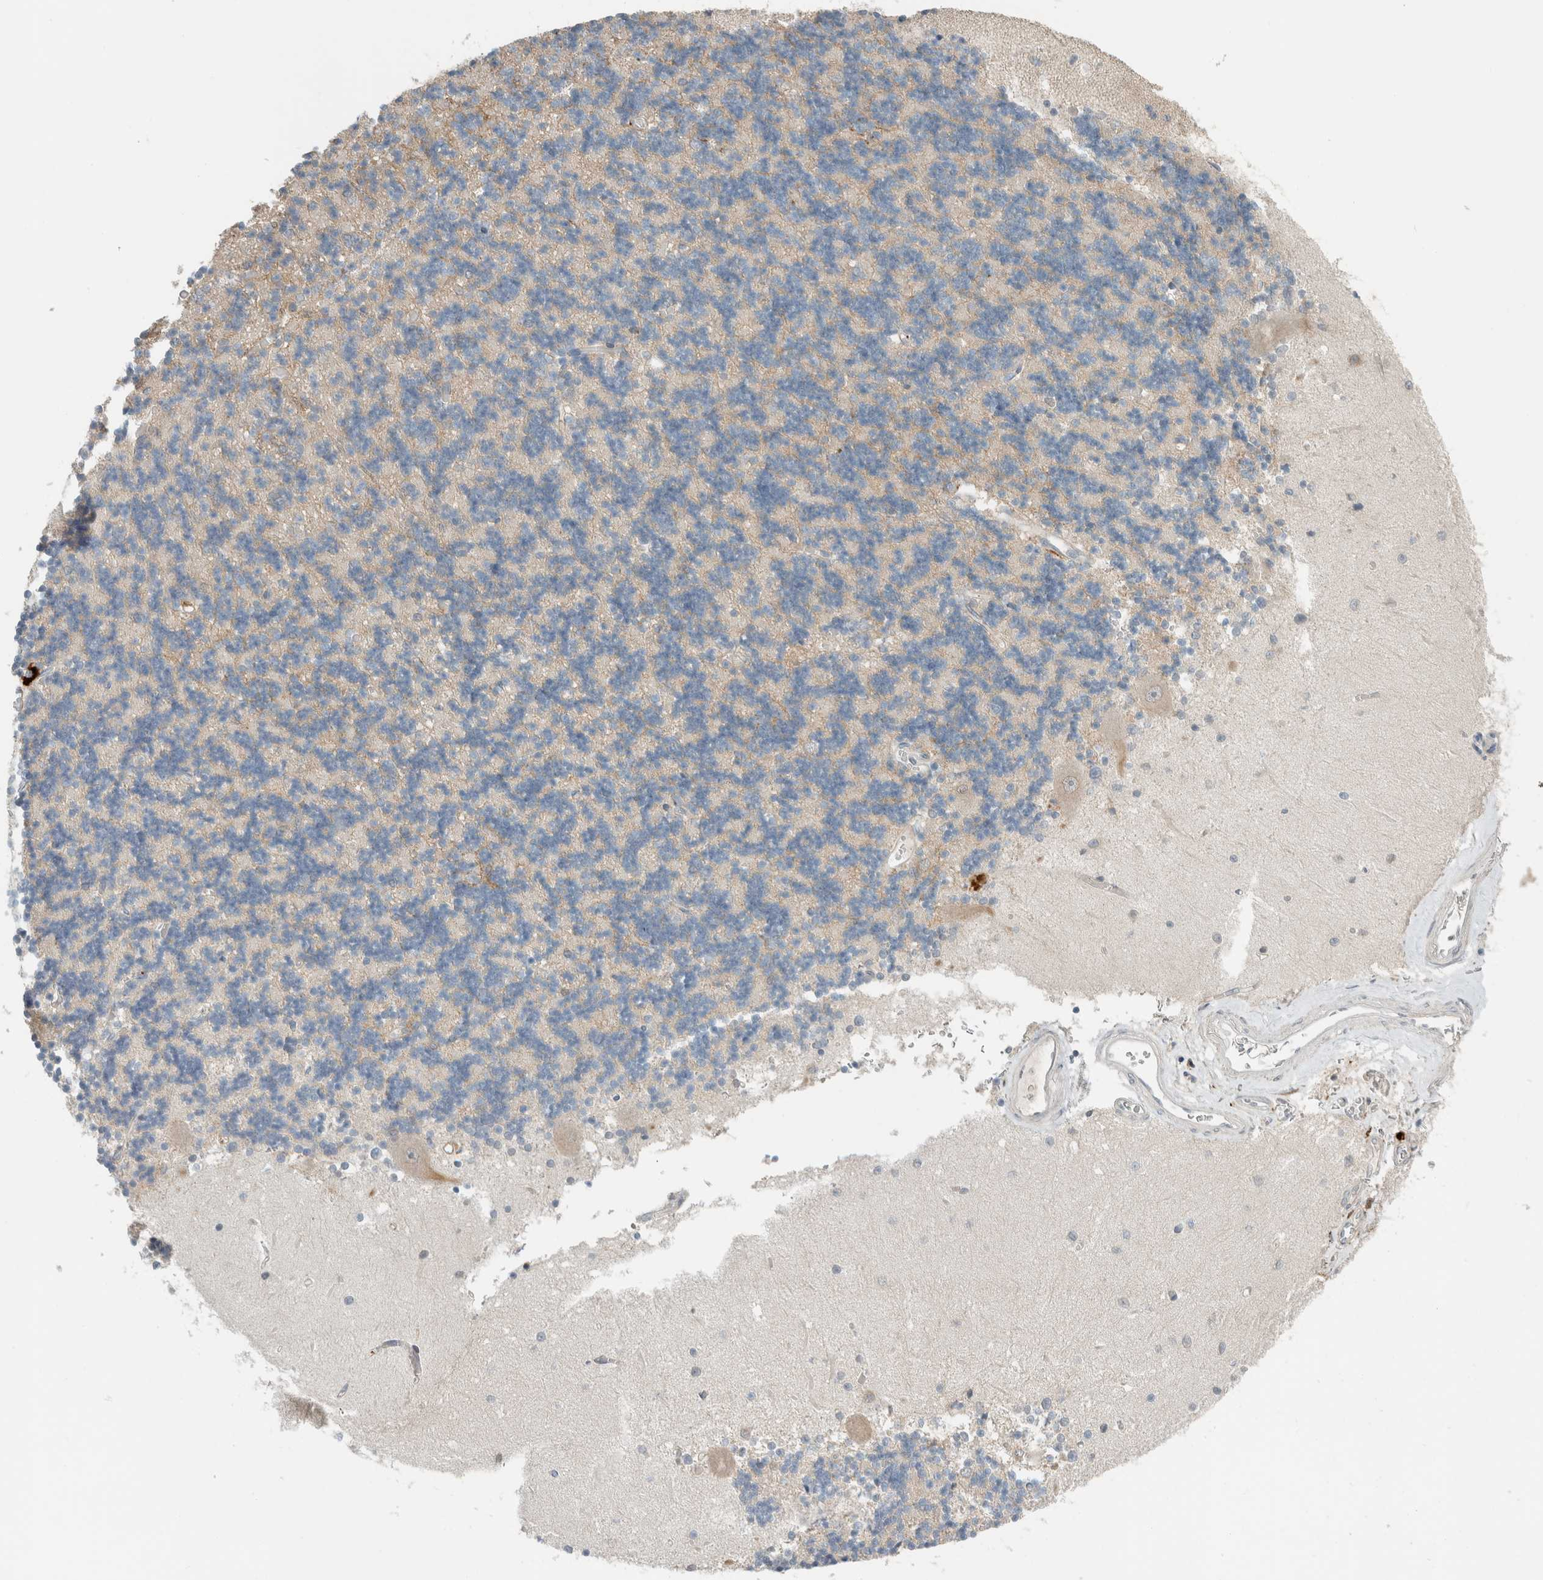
{"staining": {"intensity": "negative", "quantity": "none", "location": "none"}, "tissue": "cerebellum", "cell_type": "Cells in granular layer", "image_type": "normal", "snomed": [{"axis": "morphology", "description": "Normal tissue, NOS"}, {"axis": "topography", "description": "Cerebellum"}], "caption": "High power microscopy image of an immunohistochemistry (IHC) micrograph of normal cerebellum, revealing no significant staining in cells in granular layer.", "gene": "ERCC6L2", "patient": {"sex": "male", "age": 37}}